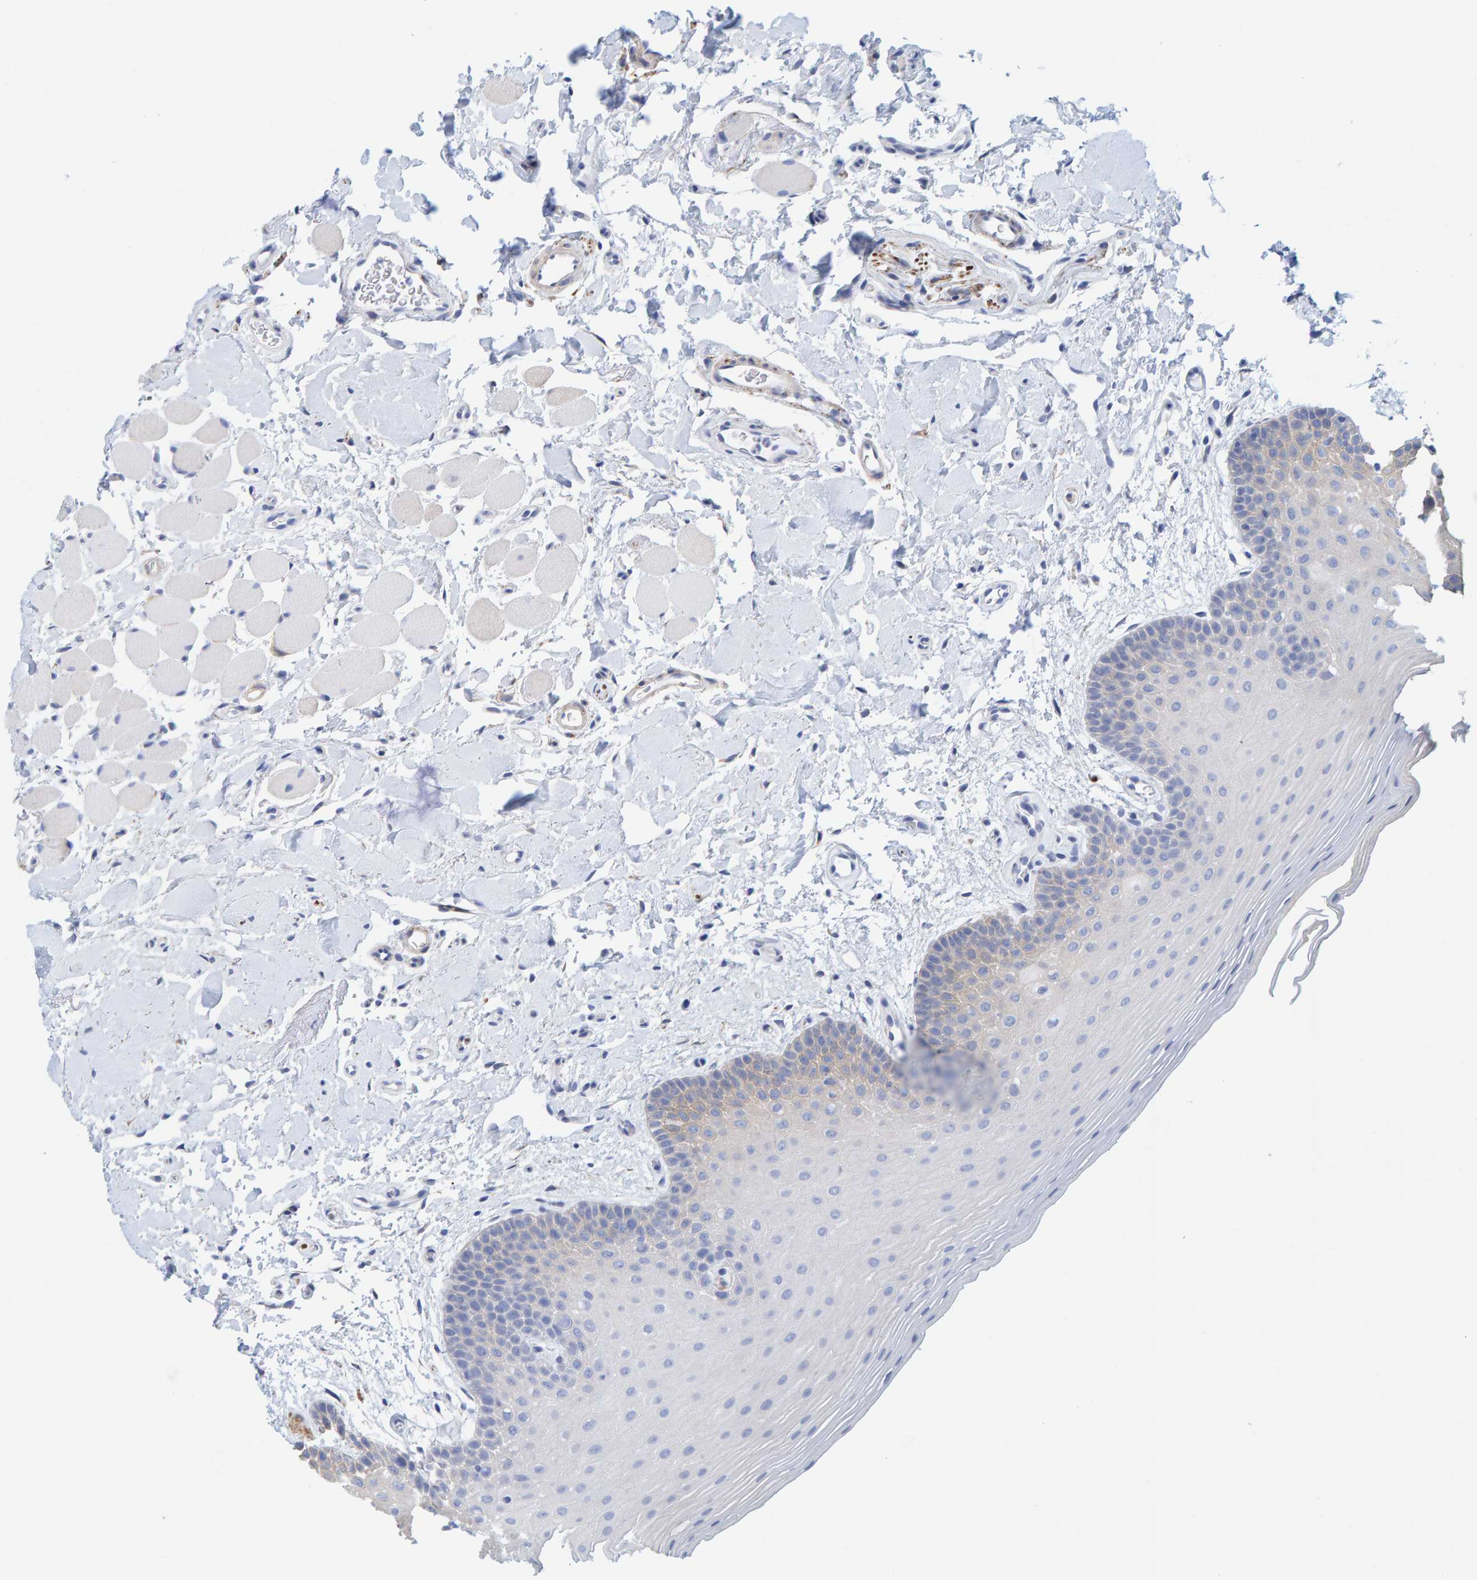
{"staining": {"intensity": "weak", "quantity": "<25%", "location": "cytoplasmic/membranous"}, "tissue": "oral mucosa", "cell_type": "Squamous epithelial cells", "image_type": "normal", "snomed": [{"axis": "morphology", "description": "Normal tissue, NOS"}, {"axis": "topography", "description": "Oral tissue"}], "caption": "IHC micrograph of benign oral mucosa stained for a protein (brown), which reveals no expression in squamous epithelial cells.", "gene": "MAP1B", "patient": {"sex": "male", "age": 62}}